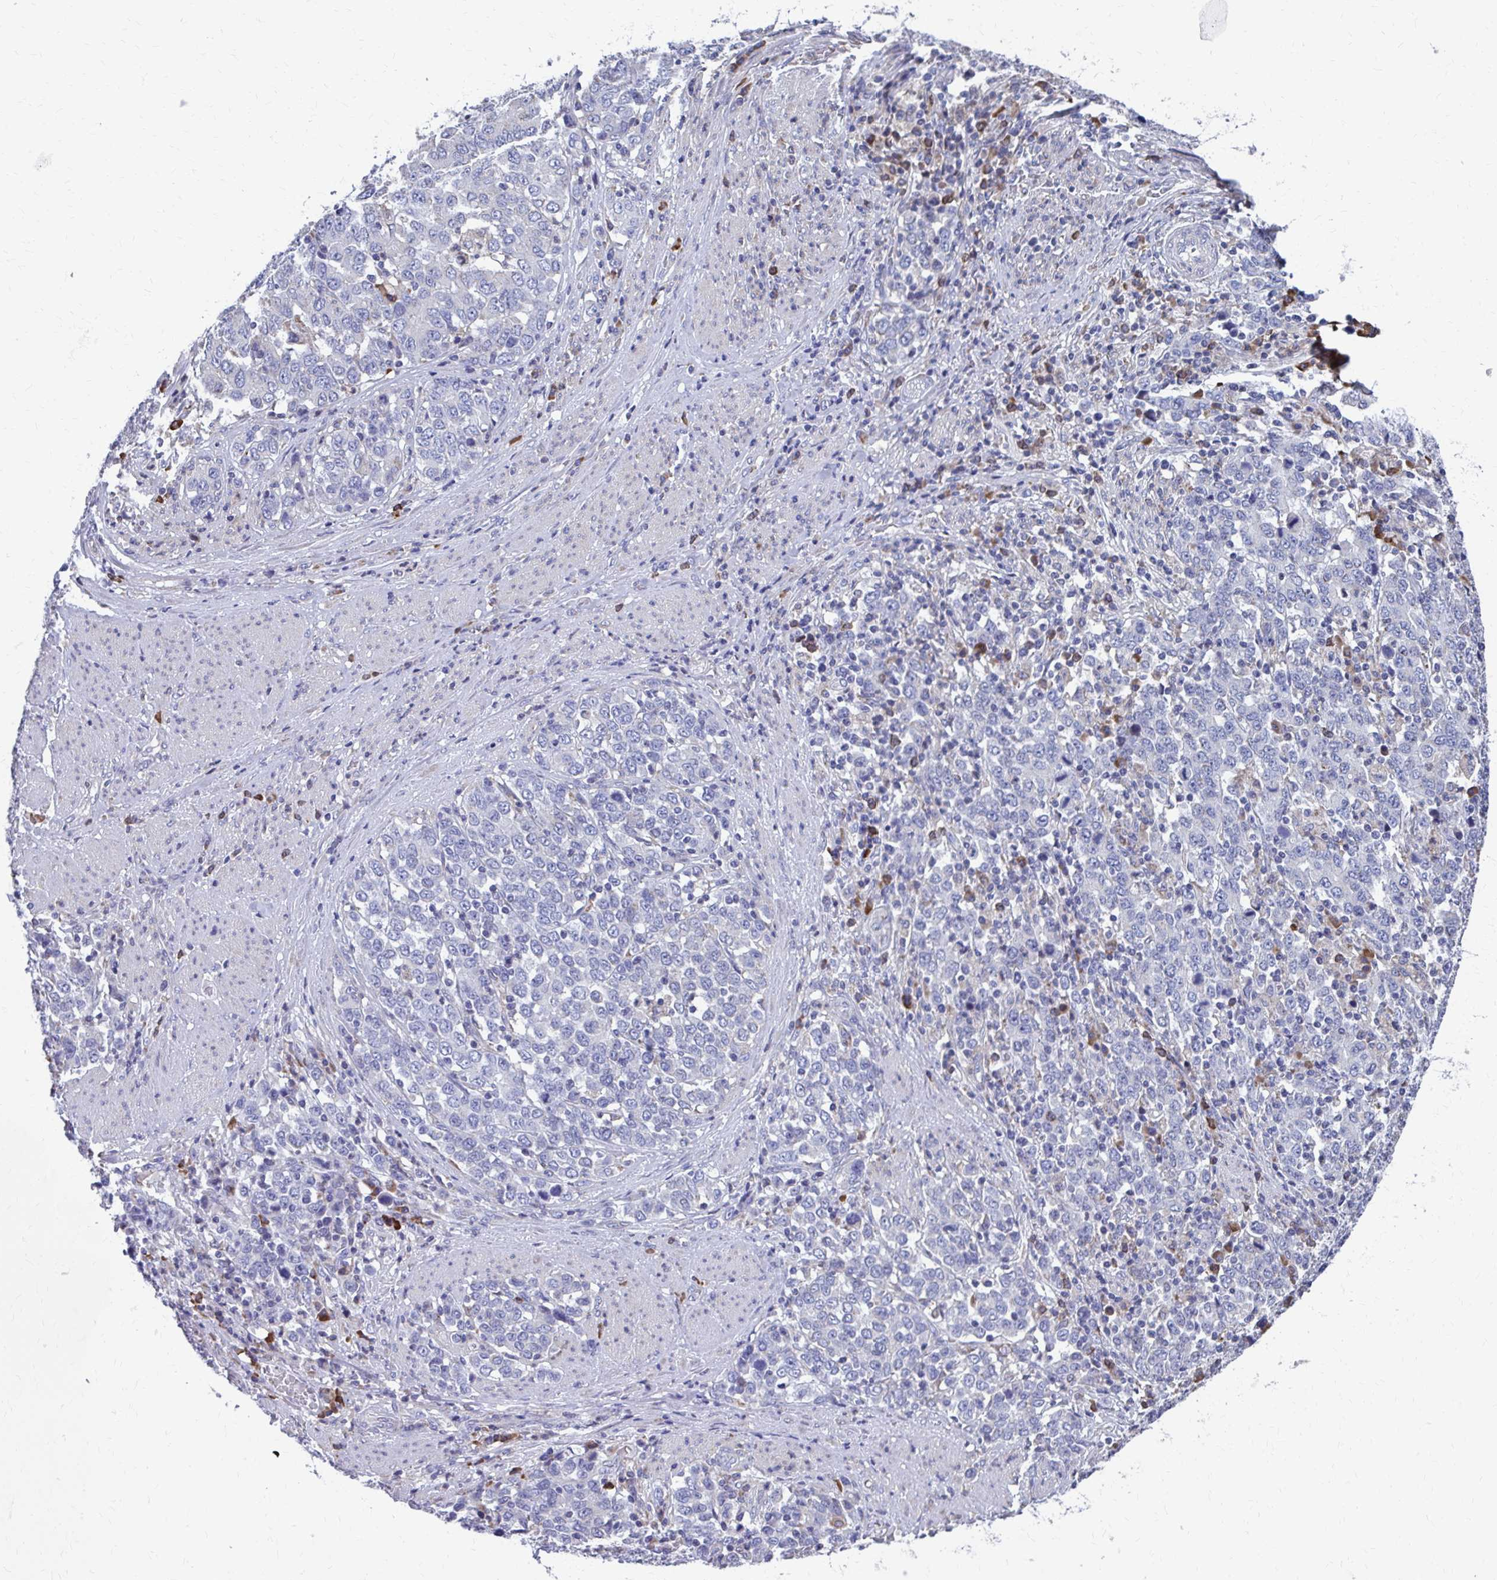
{"staining": {"intensity": "negative", "quantity": "none", "location": "none"}, "tissue": "stomach cancer", "cell_type": "Tumor cells", "image_type": "cancer", "snomed": [{"axis": "morphology", "description": "Adenocarcinoma, NOS"}, {"axis": "topography", "description": "Stomach, upper"}], "caption": "The histopathology image shows no staining of tumor cells in adenocarcinoma (stomach).", "gene": "FKBP2", "patient": {"sex": "male", "age": 69}}